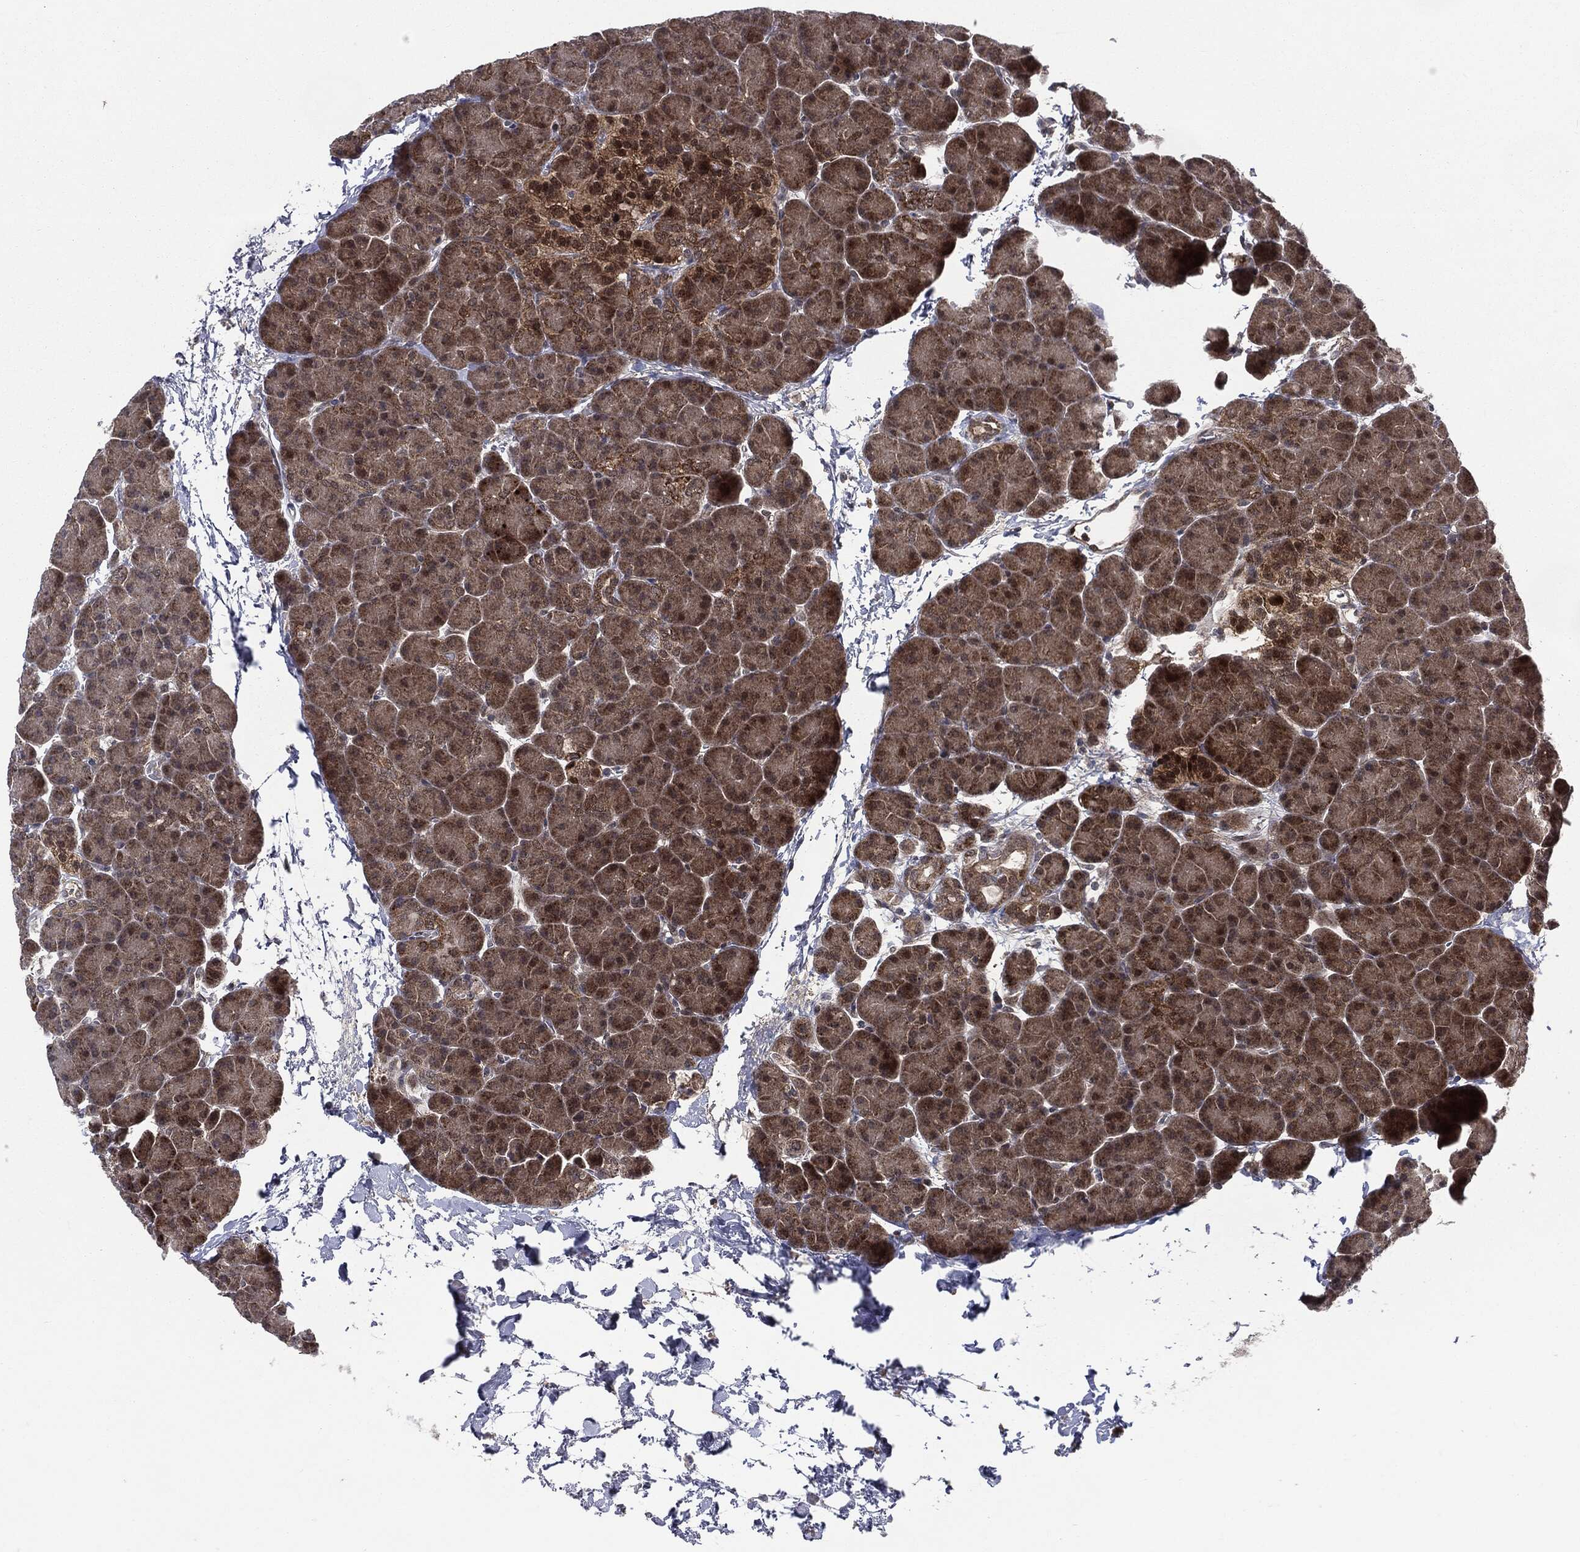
{"staining": {"intensity": "moderate", "quantity": ">75%", "location": "cytoplasmic/membranous"}, "tissue": "pancreas", "cell_type": "Exocrine glandular cells", "image_type": "normal", "snomed": [{"axis": "morphology", "description": "Normal tissue, NOS"}, {"axis": "topography", "description": "Pancreas"}], "caption": "Moderate cytoplasmic/membranous protein expression is present in approximately >75% of exocrine glandular cells in pancreas.", "gene": "PTPA", "patient": {"sex": "female", "age": 44}}